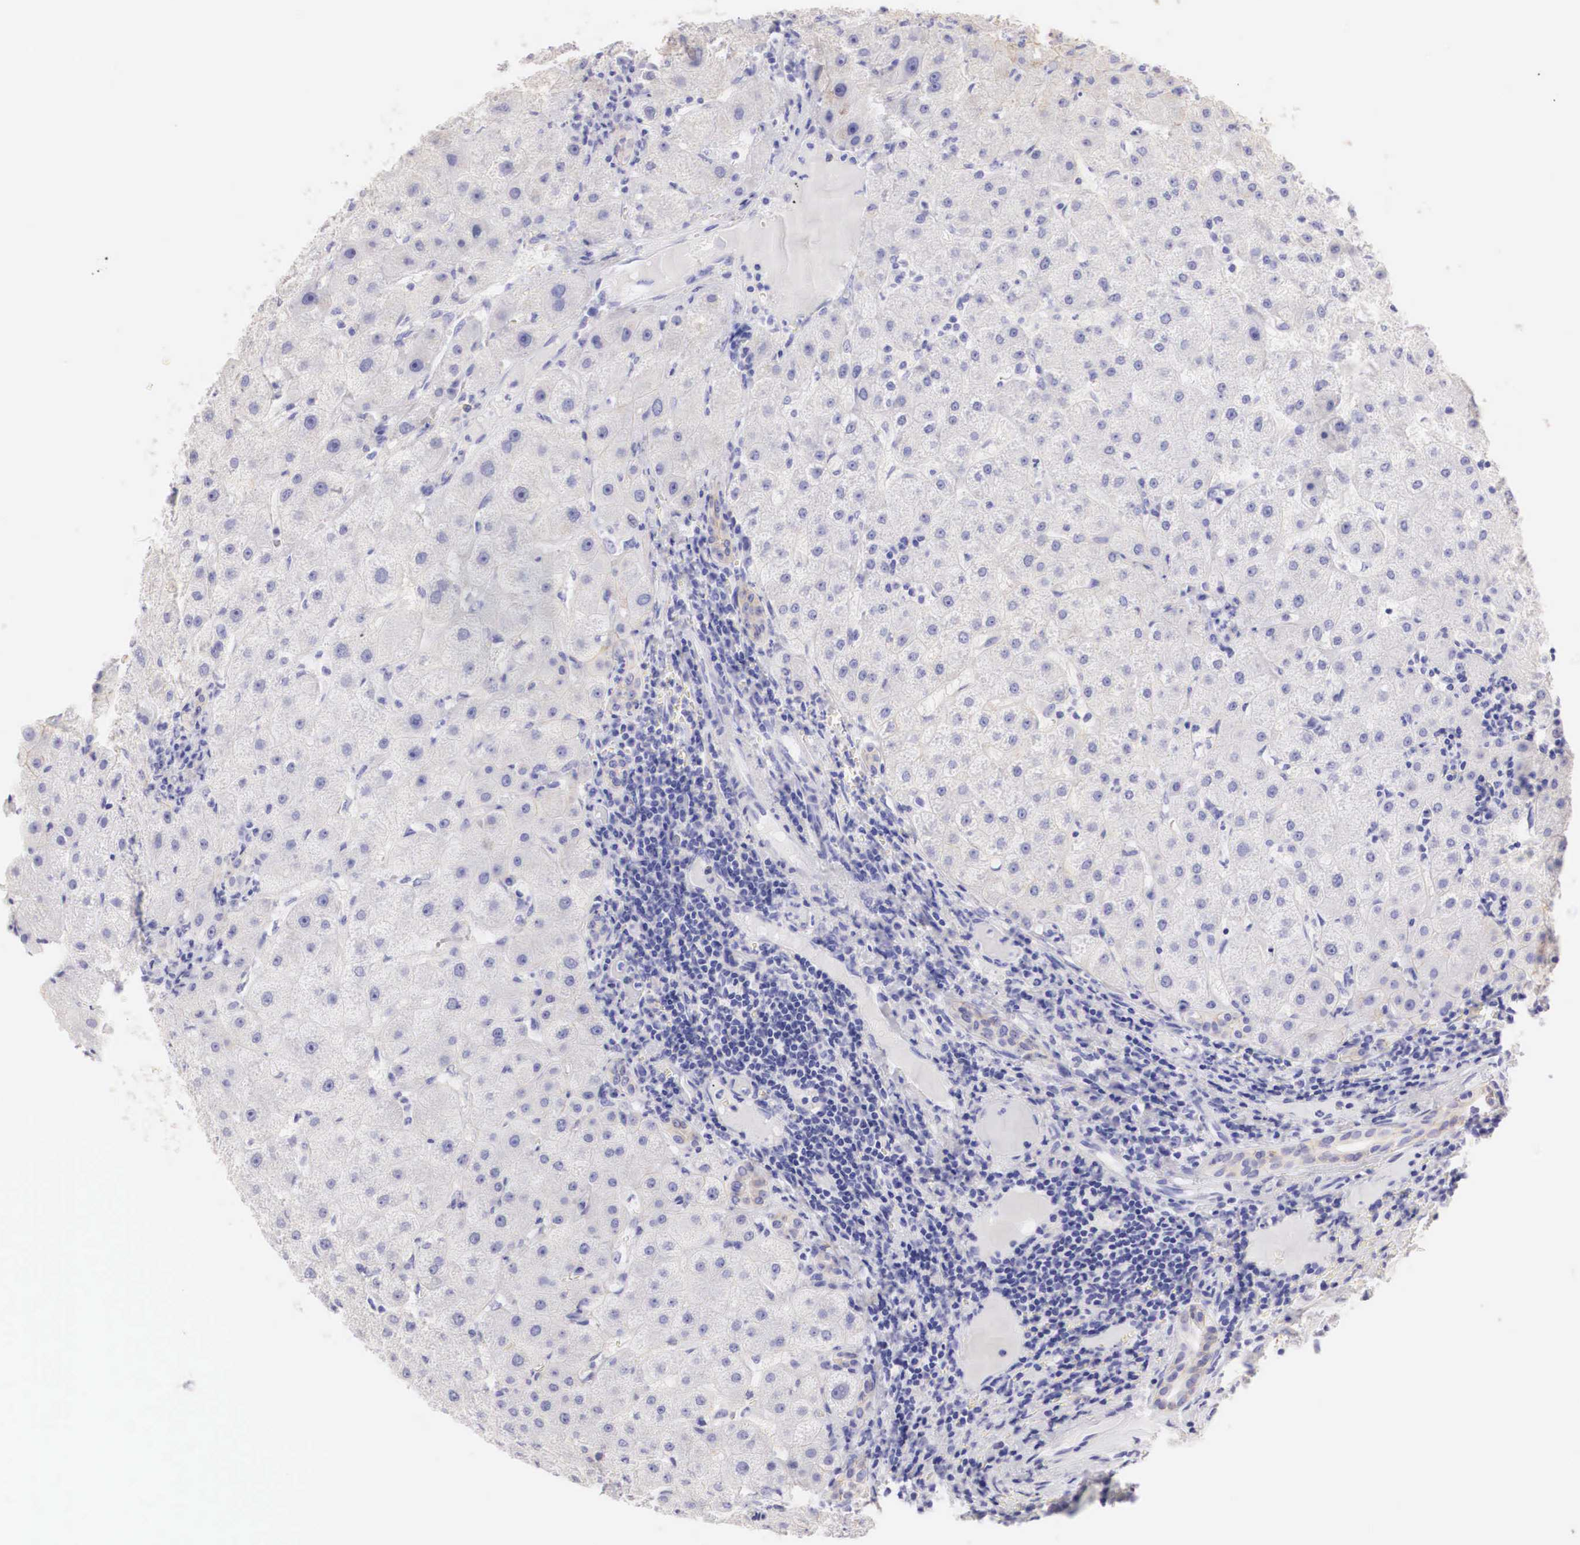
{"staining": {"intensity": "weak", "quantity": "<25%", "location": "cytoplasmic/membranous"}, "tissue": "liver", "cell_type": "Cholangiocytes", "image_type": "normal", "snomed": [{"axis": "morphology", "description": "Normal tissue, NOS"}, {"axis": "topography", "description": "Liver"}], "caption": "Immunohistochemistry photomicrograph of normal human liver stained for a protein (brown), which displays no staining in cholangiocytes.", "gene": "ERBB2", "patient": {"sex": "female", "age": 79}}